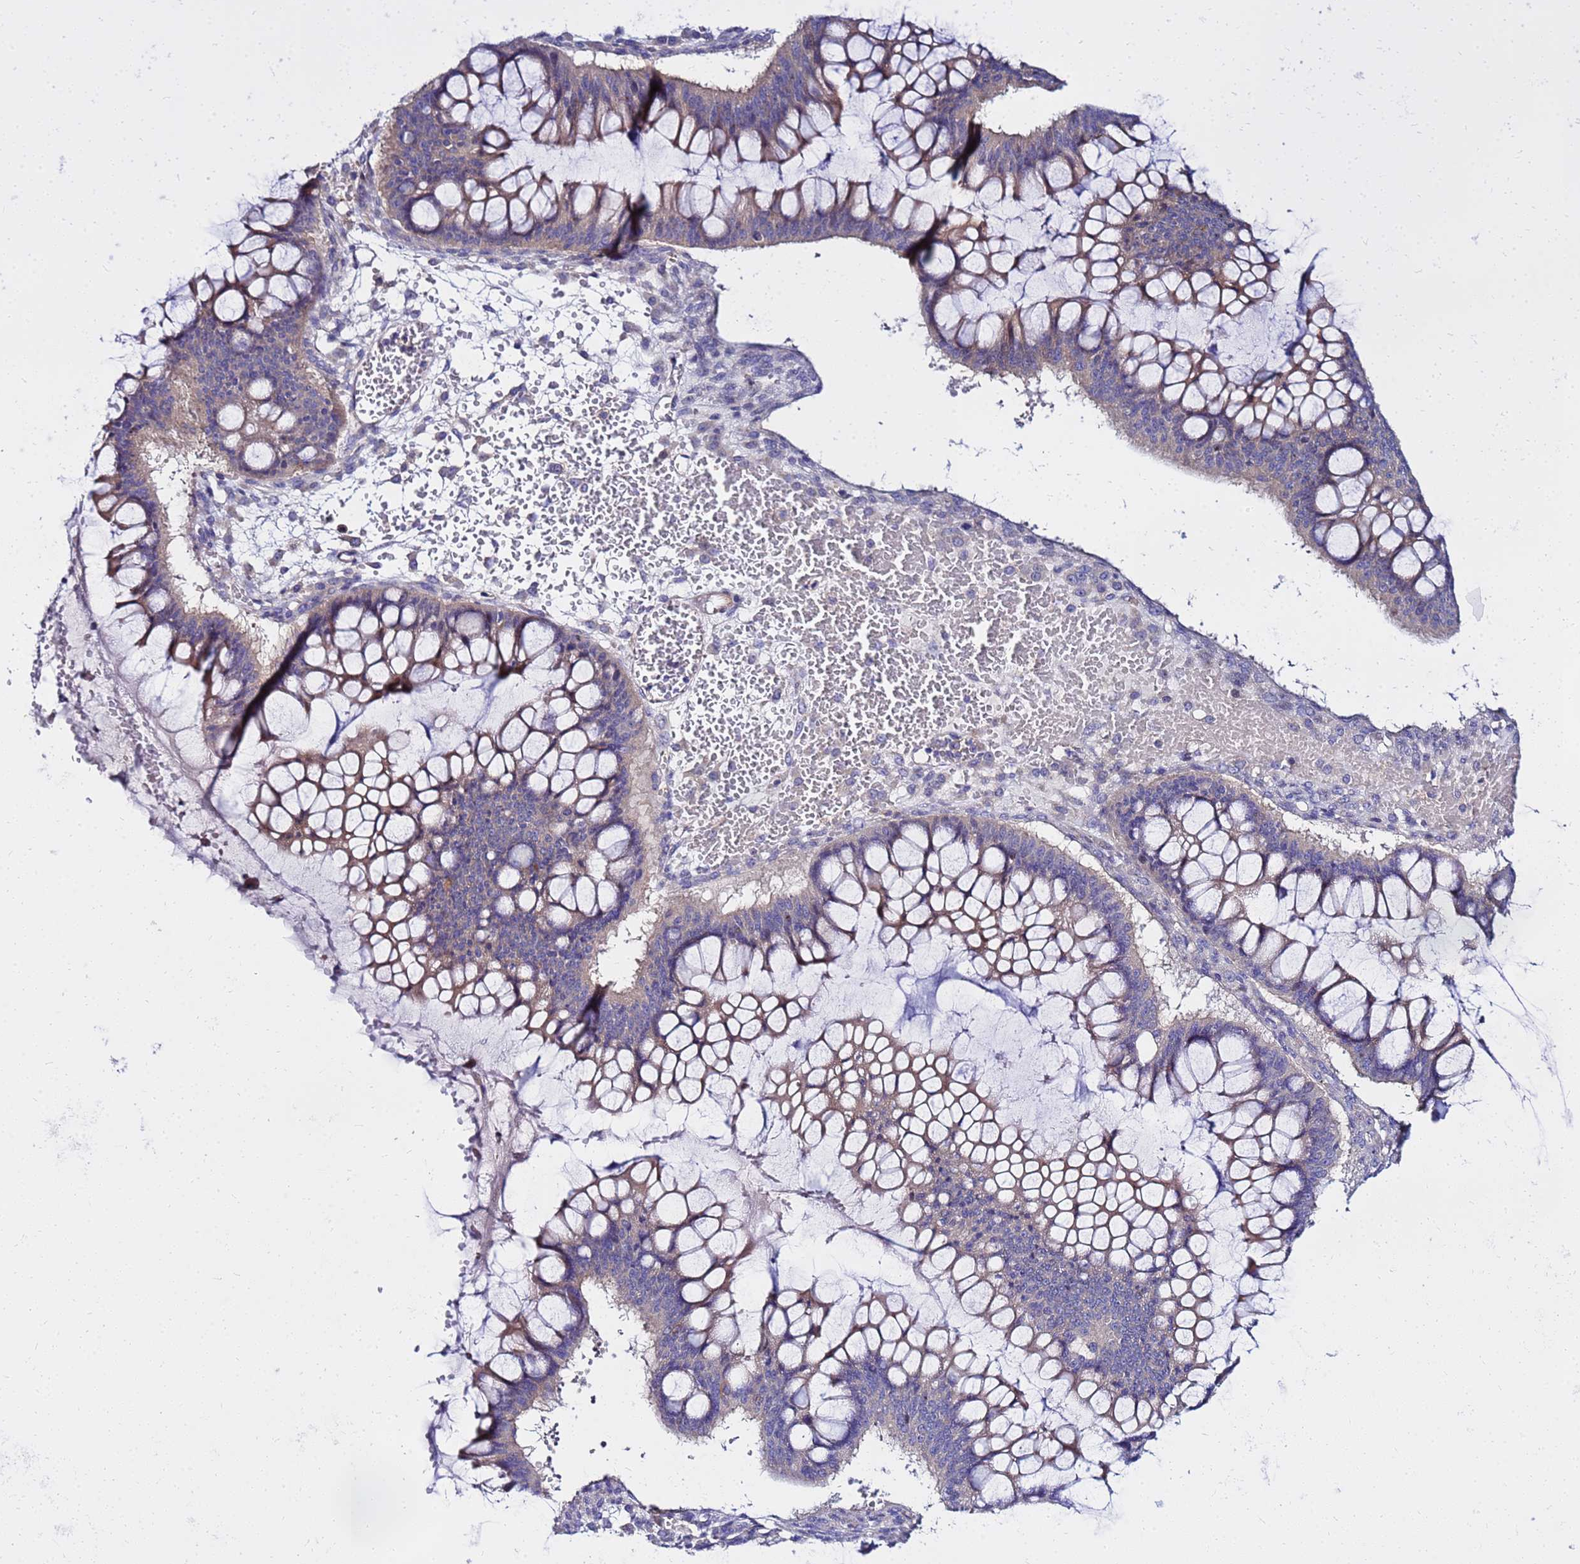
{"staining": {"intensity": "weak", "quantity": "<25%", "location": "cytoplasmic/membranous"}, "tissue": "ovarian cancer", "cell_type": "Tumor cells", "image_type": "cancer", "snomed": [{"axis": "morphology", "description": "Cystadenocarcinoma, mucinous, NOS"}, {"axis": "topography", "description": "Ovary"}], "caption": "This is an IHC photomicrograph of human ovarian mucinous cystadenocarcinoma. There is no positivity in tumor cells.", "gene": "HERC5", "patient": {"sex": "female", "age": 73}}